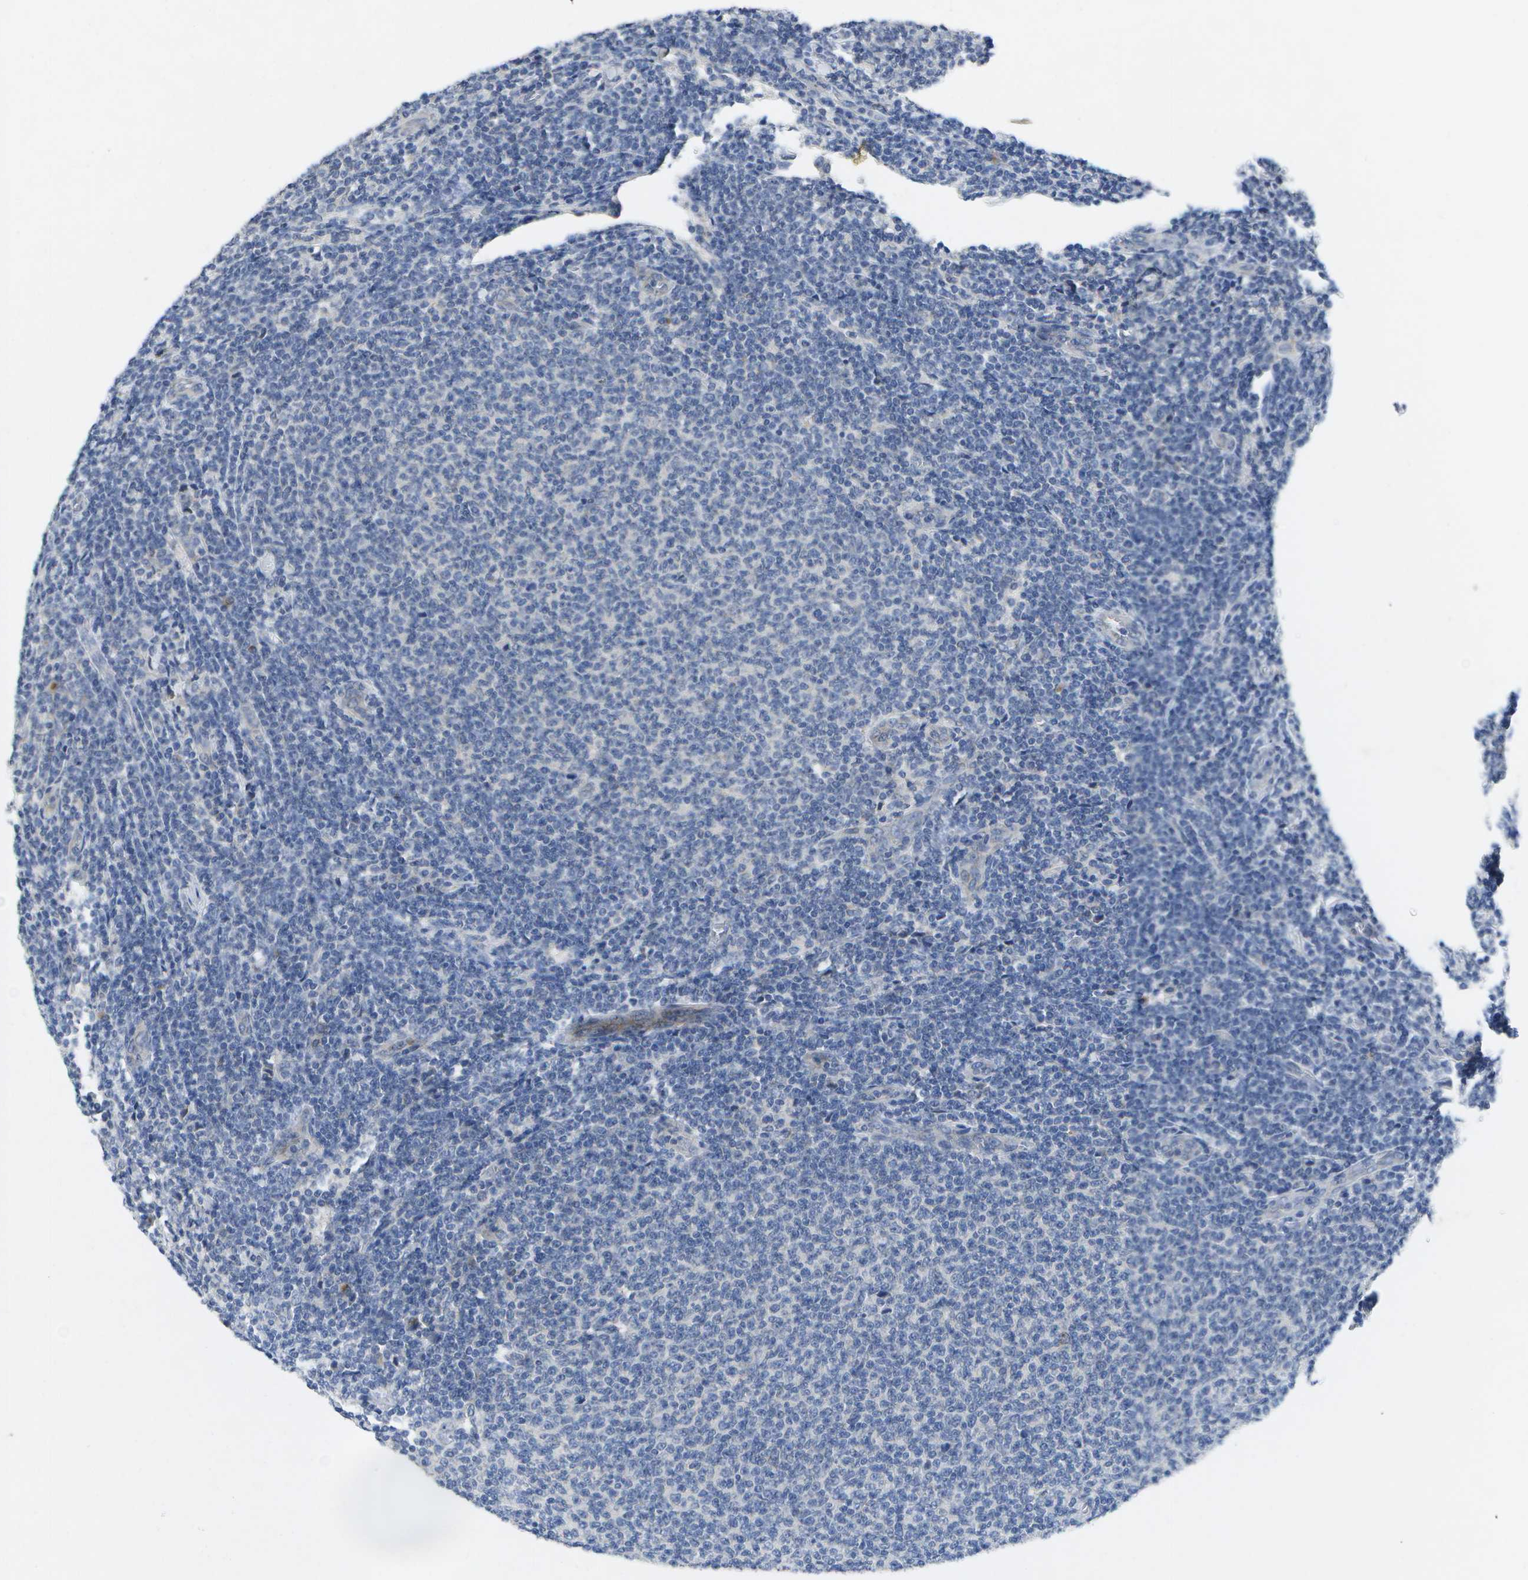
{"staining": {"intensity": "negative", "quantity": "none", "location": "none"}, "tissue": "lymphoma", "cell_type": "Tumor cells", "image_type": "cancer", "snomed": [{"axis": "morphology", "description": "Malignant lymphoma, non-Hodgkin's type, Low grade"}, {"axis": "topography", "description": "Lymph node"}], "caption": "Lymphoma was stained to show a protein in brown. There is no significant staining in tumor cells. Brightfield microscopy of IHC stained with DAB (3,3'-diaminobenzidine) (brown) and hematoxylin (blue), captured at high magnification.", "gene": "KDELR1", "patient": {"sex": "male", "age": 66}}